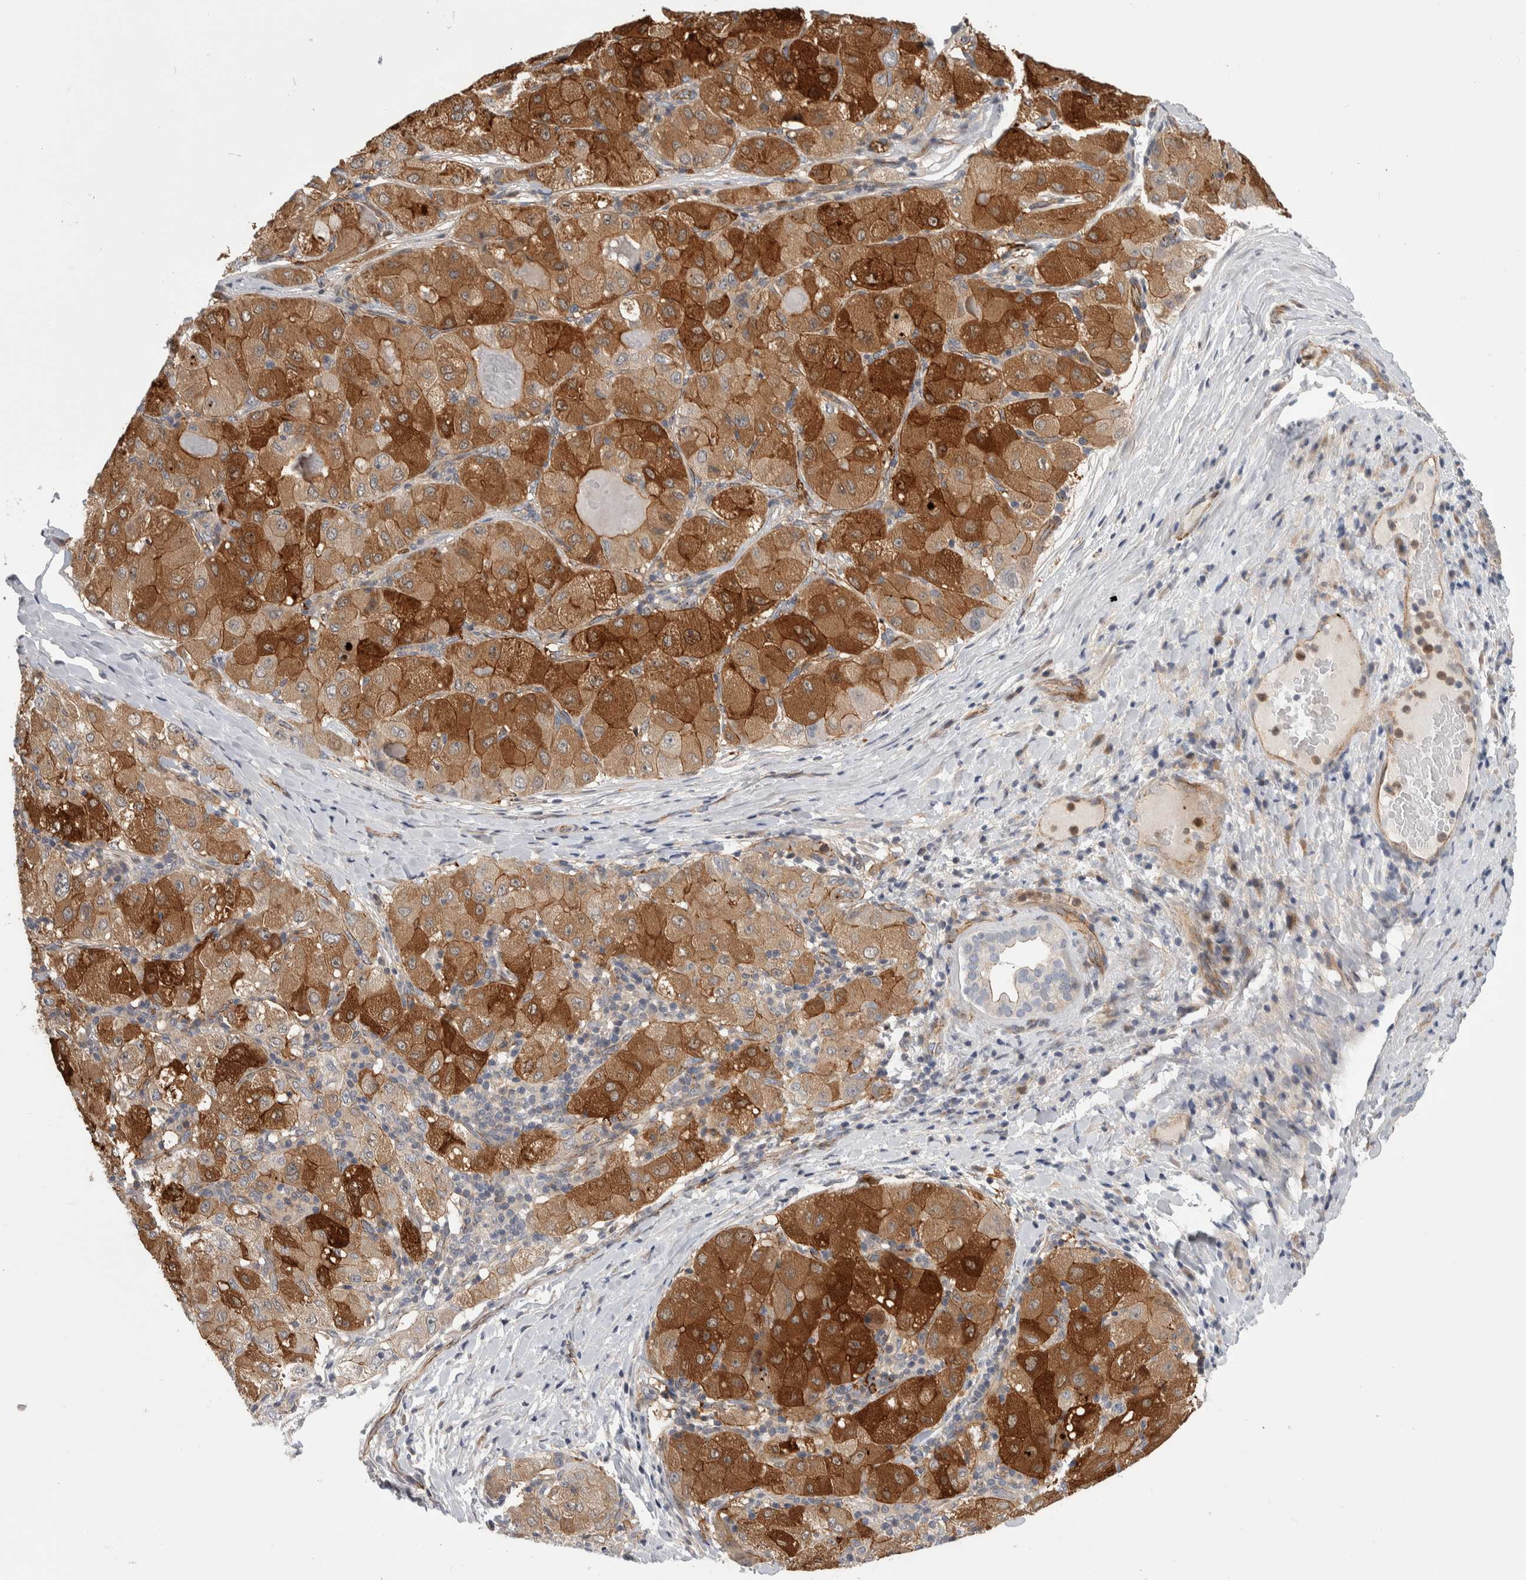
{"staining": {"intensity": "strong", "quantity": ">75%", "location": "cytoplasmic/membranous"}, "tissue": "liver cancer", "cell_type": "Tumor cells", "image_type": "cancer", "snomed": [{"axis": "morphology", "description": "Carcinoma, Hepatocellular, NOS"}, {"axis": "topography", "description": "Liver"}], "caption": "Immunohistochemical staining of human liver hepatocellular carcinoma demonstrates strong cytoplasmic/membranous protein expression in about >75% of tumor cells. (brown staining indicates protein expression, while blue staining denotes nuclei).", "gene": "ZNF862", "patient": {"sex": "male", "age": 80}}